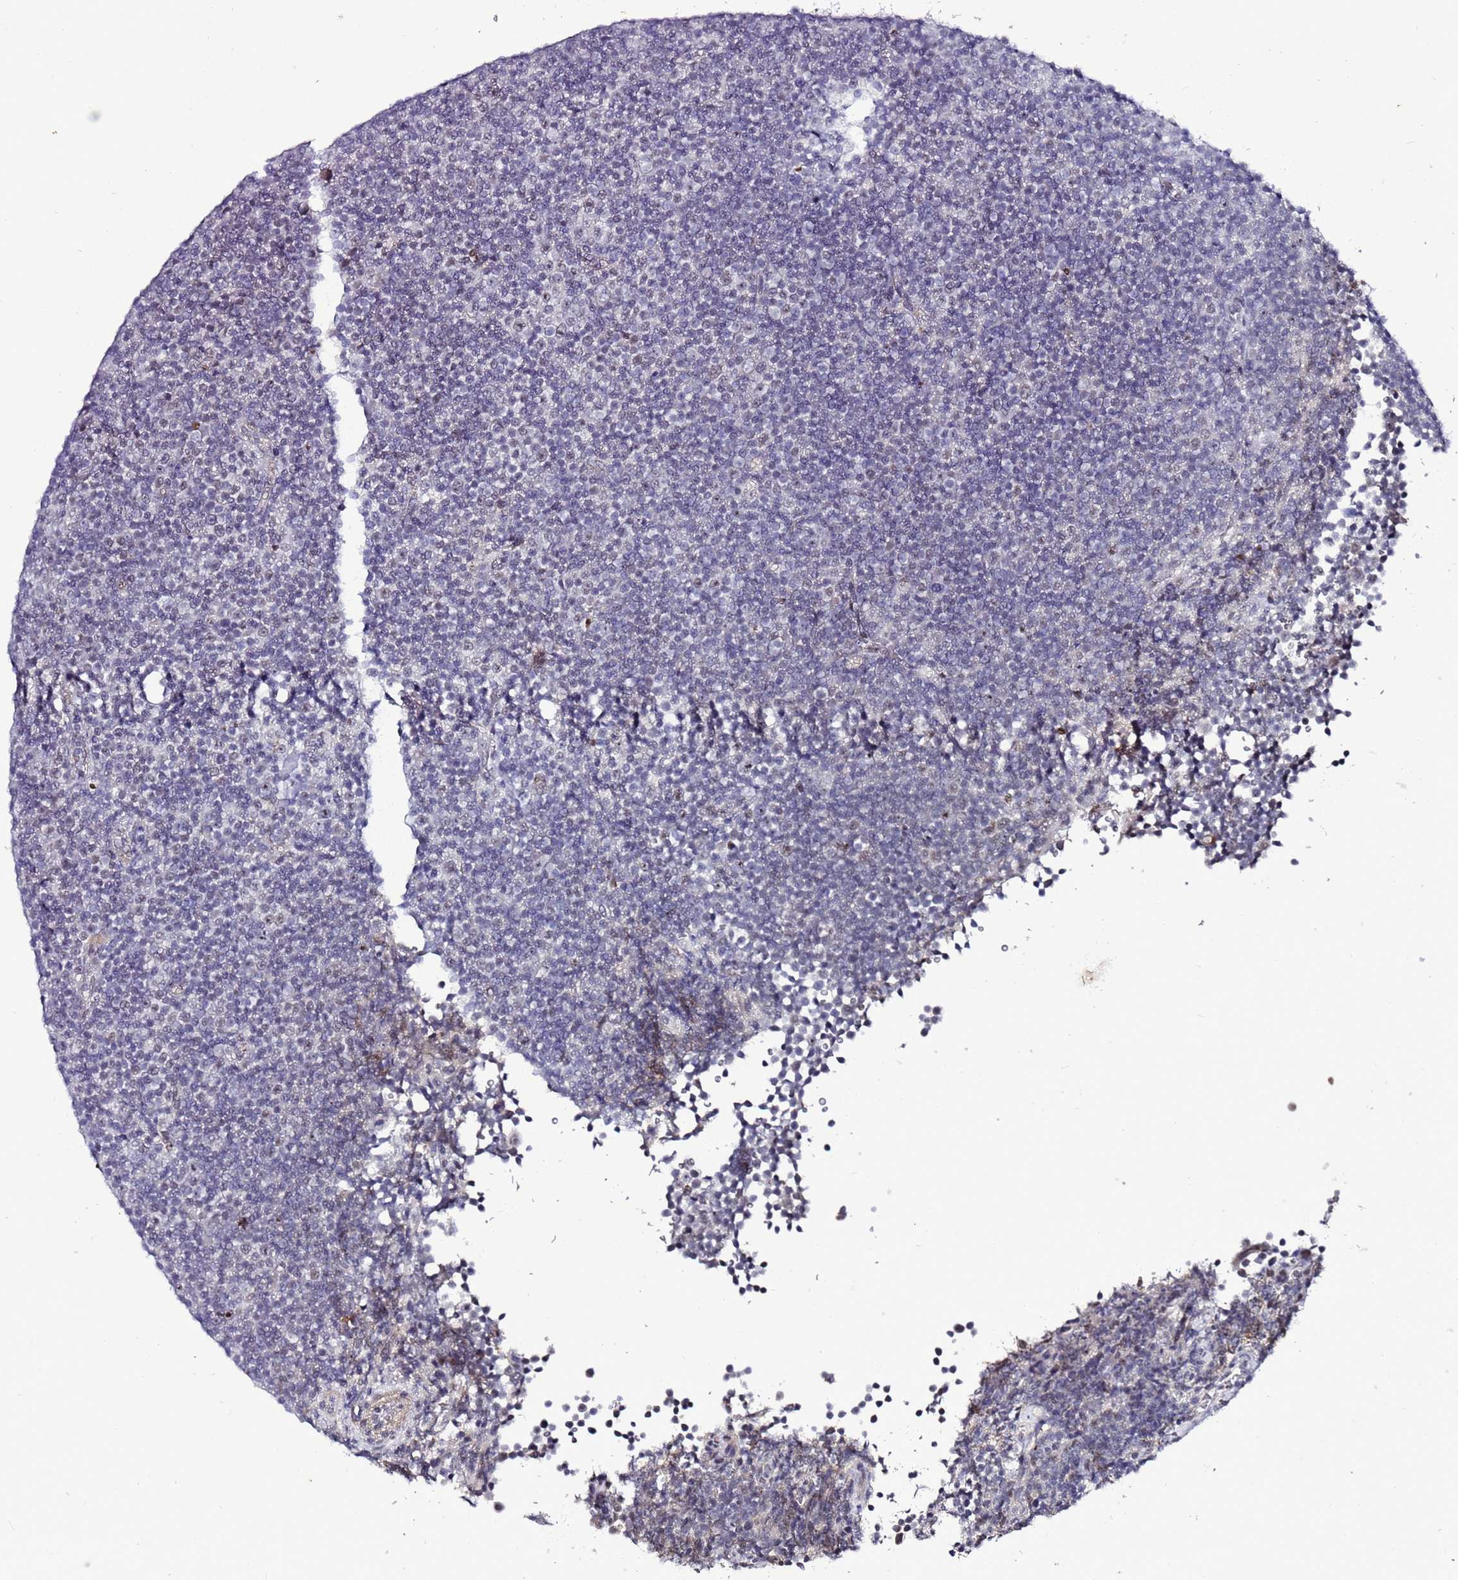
{"staining": {"intensity": "negative", "quantity": "none", "location": "none"}, "tissue": "lymphoma", "cell_type": "Tumor cells", "image_type": "cancer", "snomed": [{"axis": "morphology", "description": "Malignant lymphoma, non-Hodgkin's type, Low grade"}, {"axis": "topography", "description": "Lymph node"}], "caption": "Lymphoma stained for a protein using immunohistochemistry (IHC) reveals no expression tumor cells.", "gene": "PSMA7", "patient": {"sex": "female", "age": 67}}